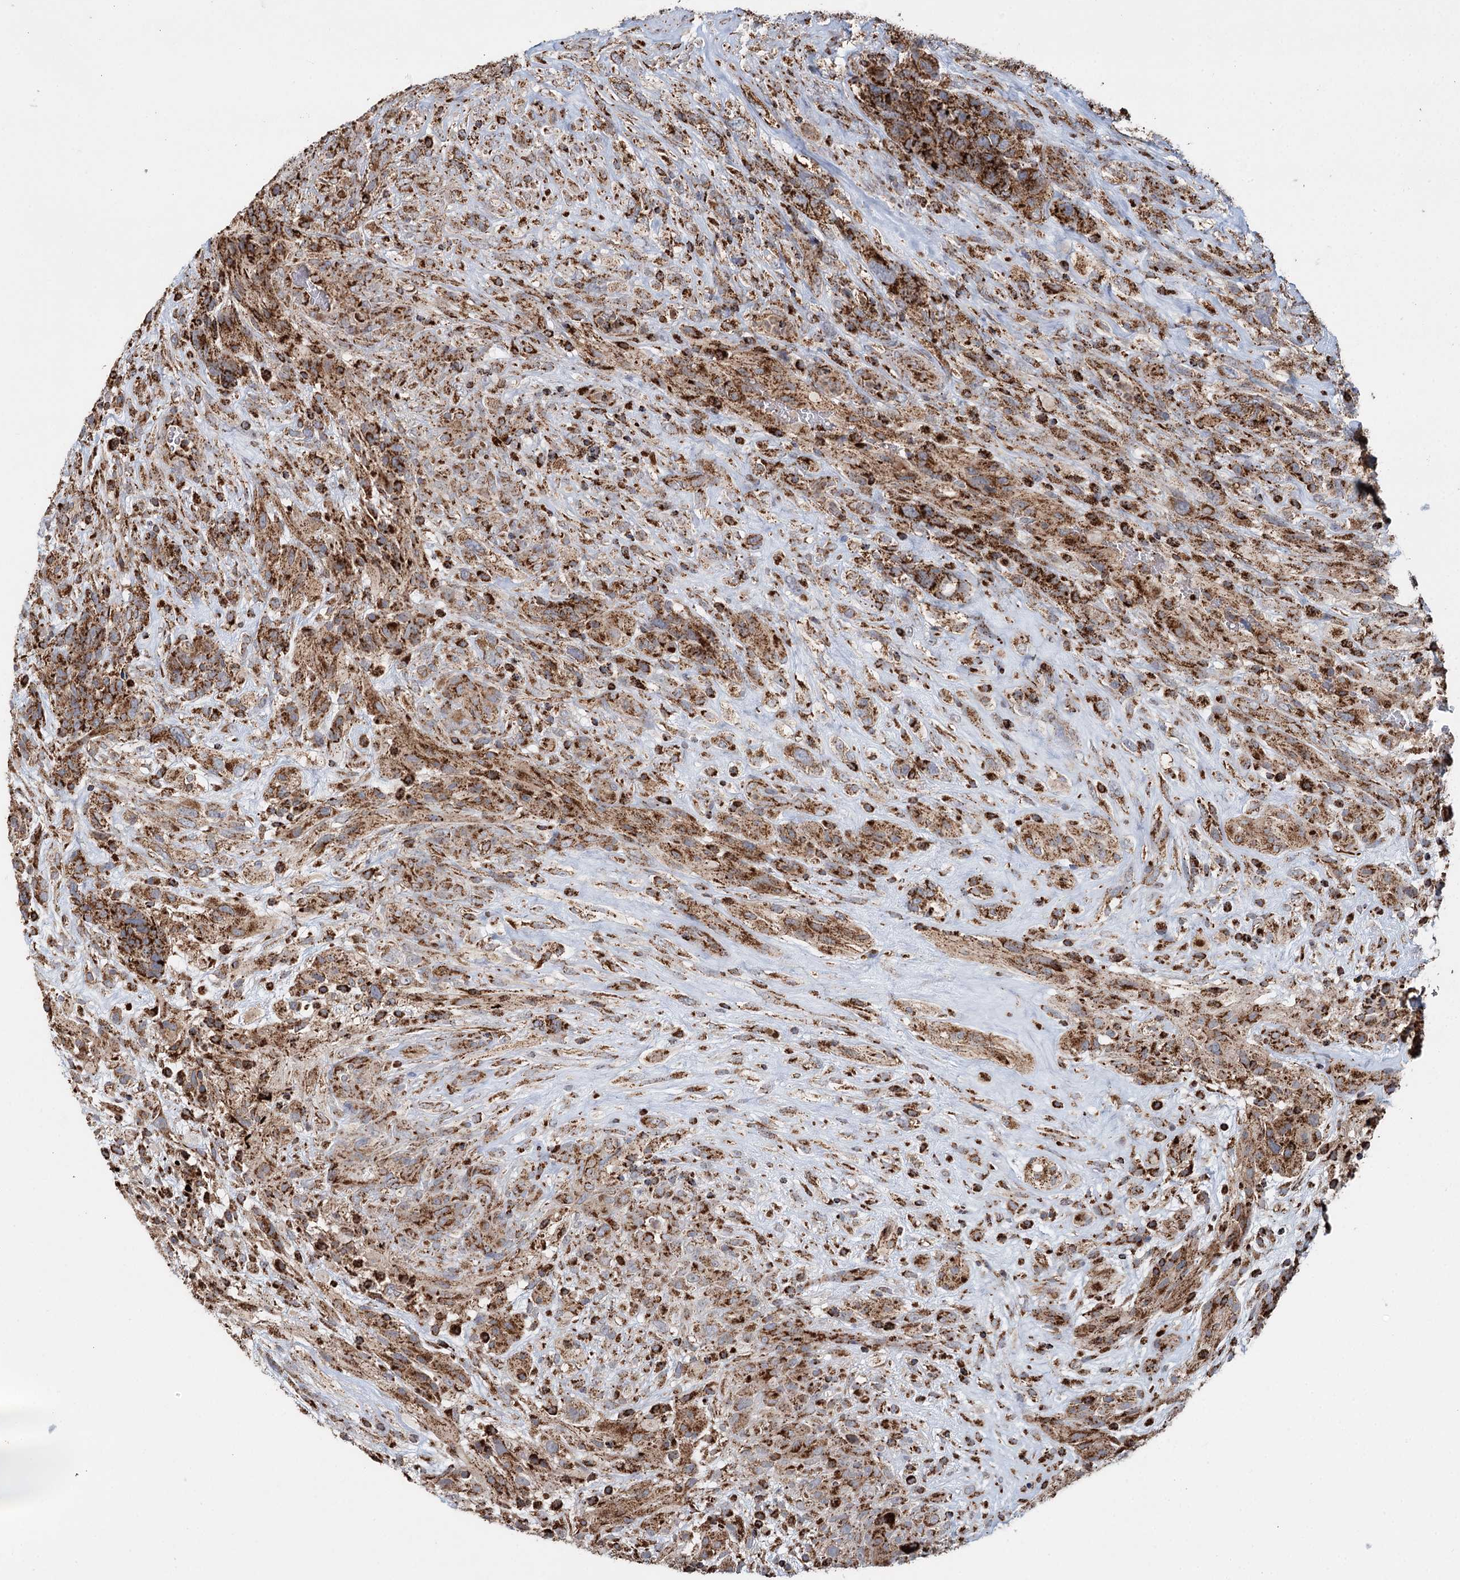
{"staining": {"intensity": "strong", "quantity": ">75%", "location": "cytoplasmic/membranous"}, "tissue": "glioma", "cell_type": "Tumor cells", "image_type": "cancer", "snomed": [{"axis": "morphology", "description": "Glioma, malignant, High grade"}, {"axis": "topography", "description": "Brain"}], "caption": "Immunohistochemical staining of malignant high-grade glioma shows strong cytoplasmic/membranous protein staining in approximately >75% of tumor cells. Using DAB (brown) and hematoxylin (blue) stains, captured at high magnification using brightfield microscopy.", "gene": "APH1A", "patient": {"sex": "male", "age": 61}}